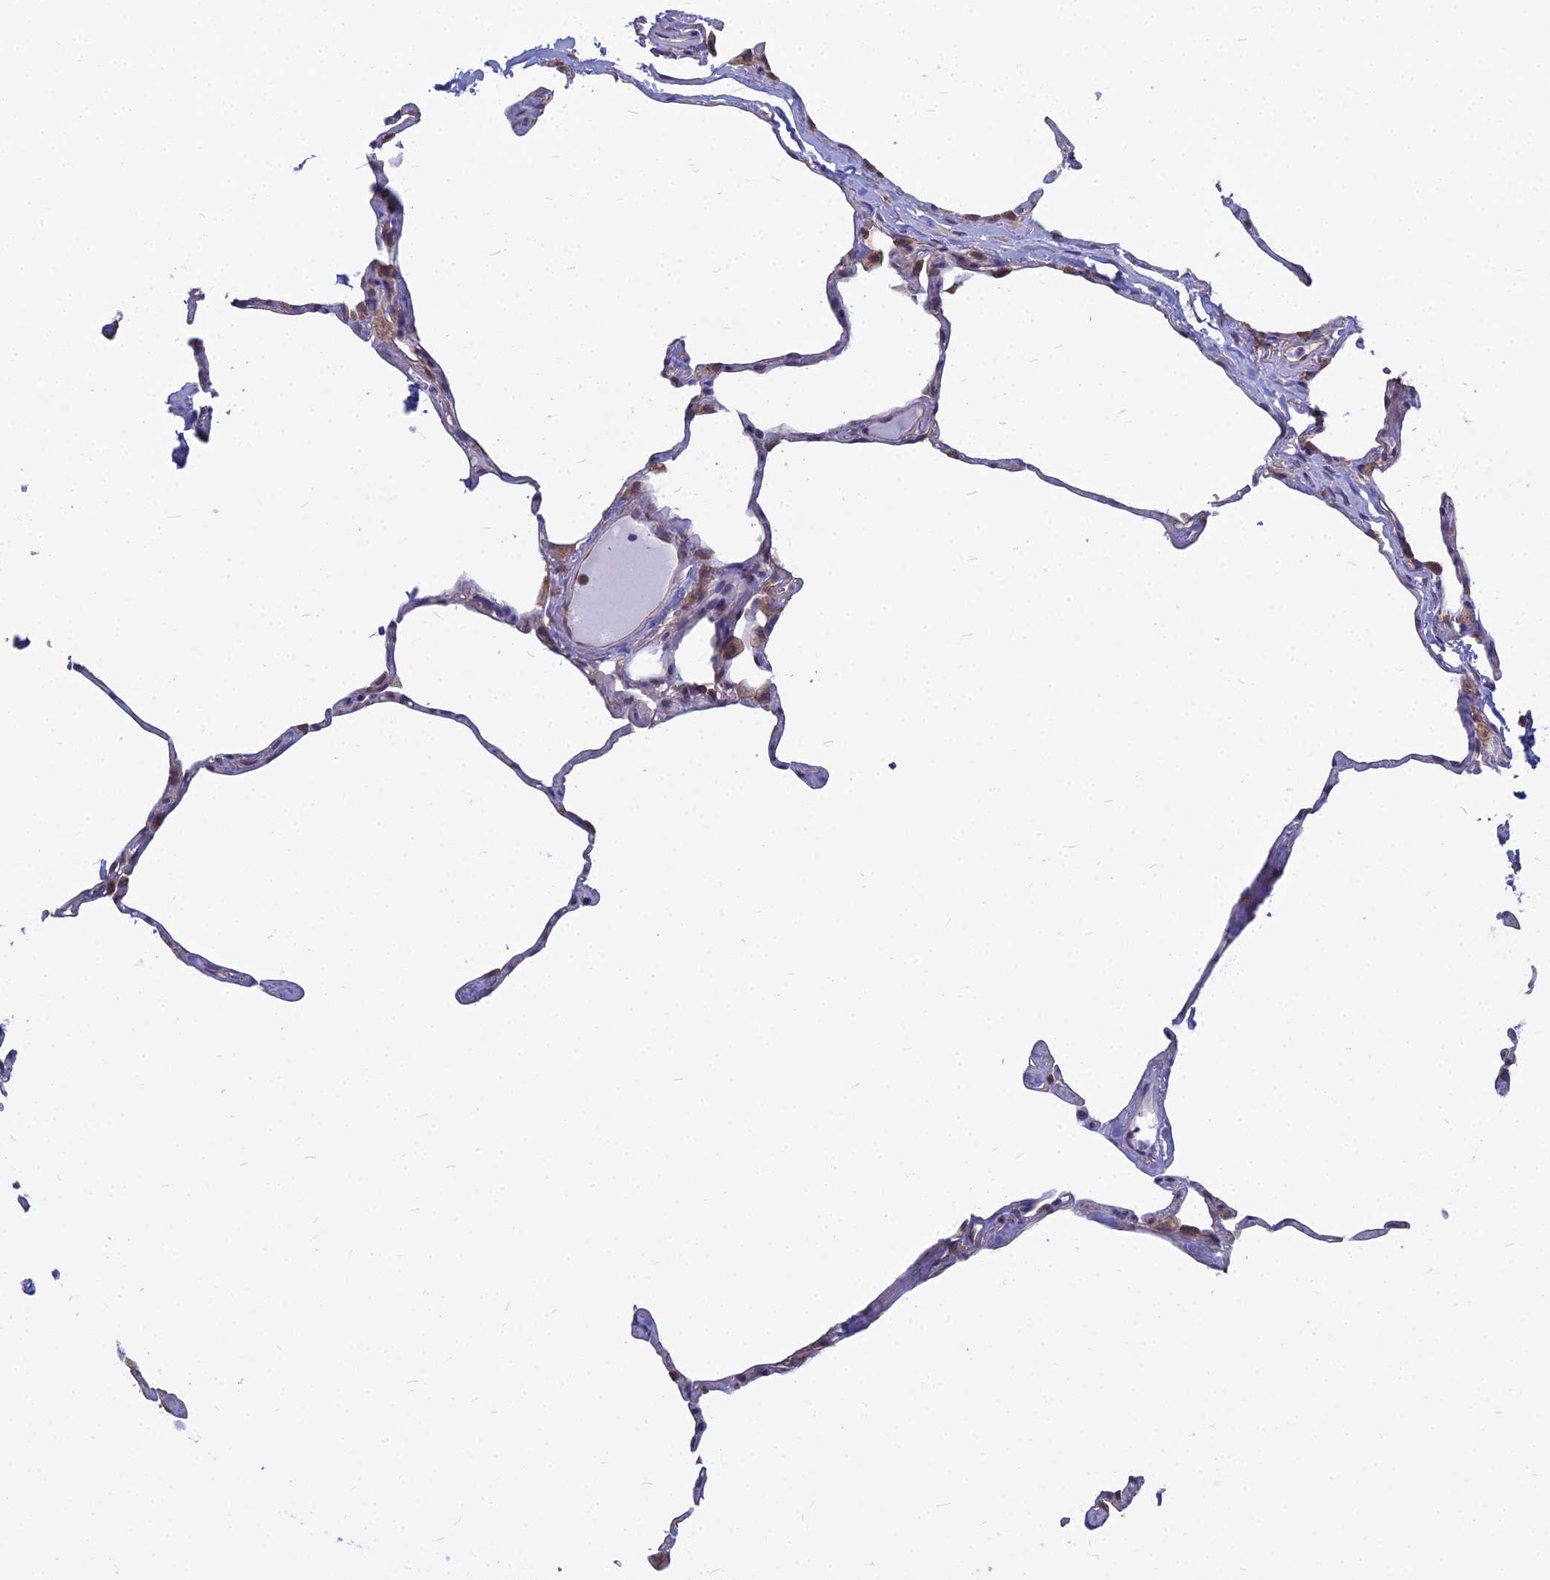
{"staining": {"intensity": "negative", "quantity": "none", "location": "none"}, "tissue": "lung", "cell_type": "Alveolar cells", "image_type": "normal", "snomed": [{"axis": "morphology", "description": "Normal tissue, NOS"}, {"axis": "topography", "description": "Lung"}], "caption": "Human lung stained for a protein using IHC shows no staining in alveolar cells.", "gene": "KIAA1143", "patient": {"sex": "male", "age": 65}}